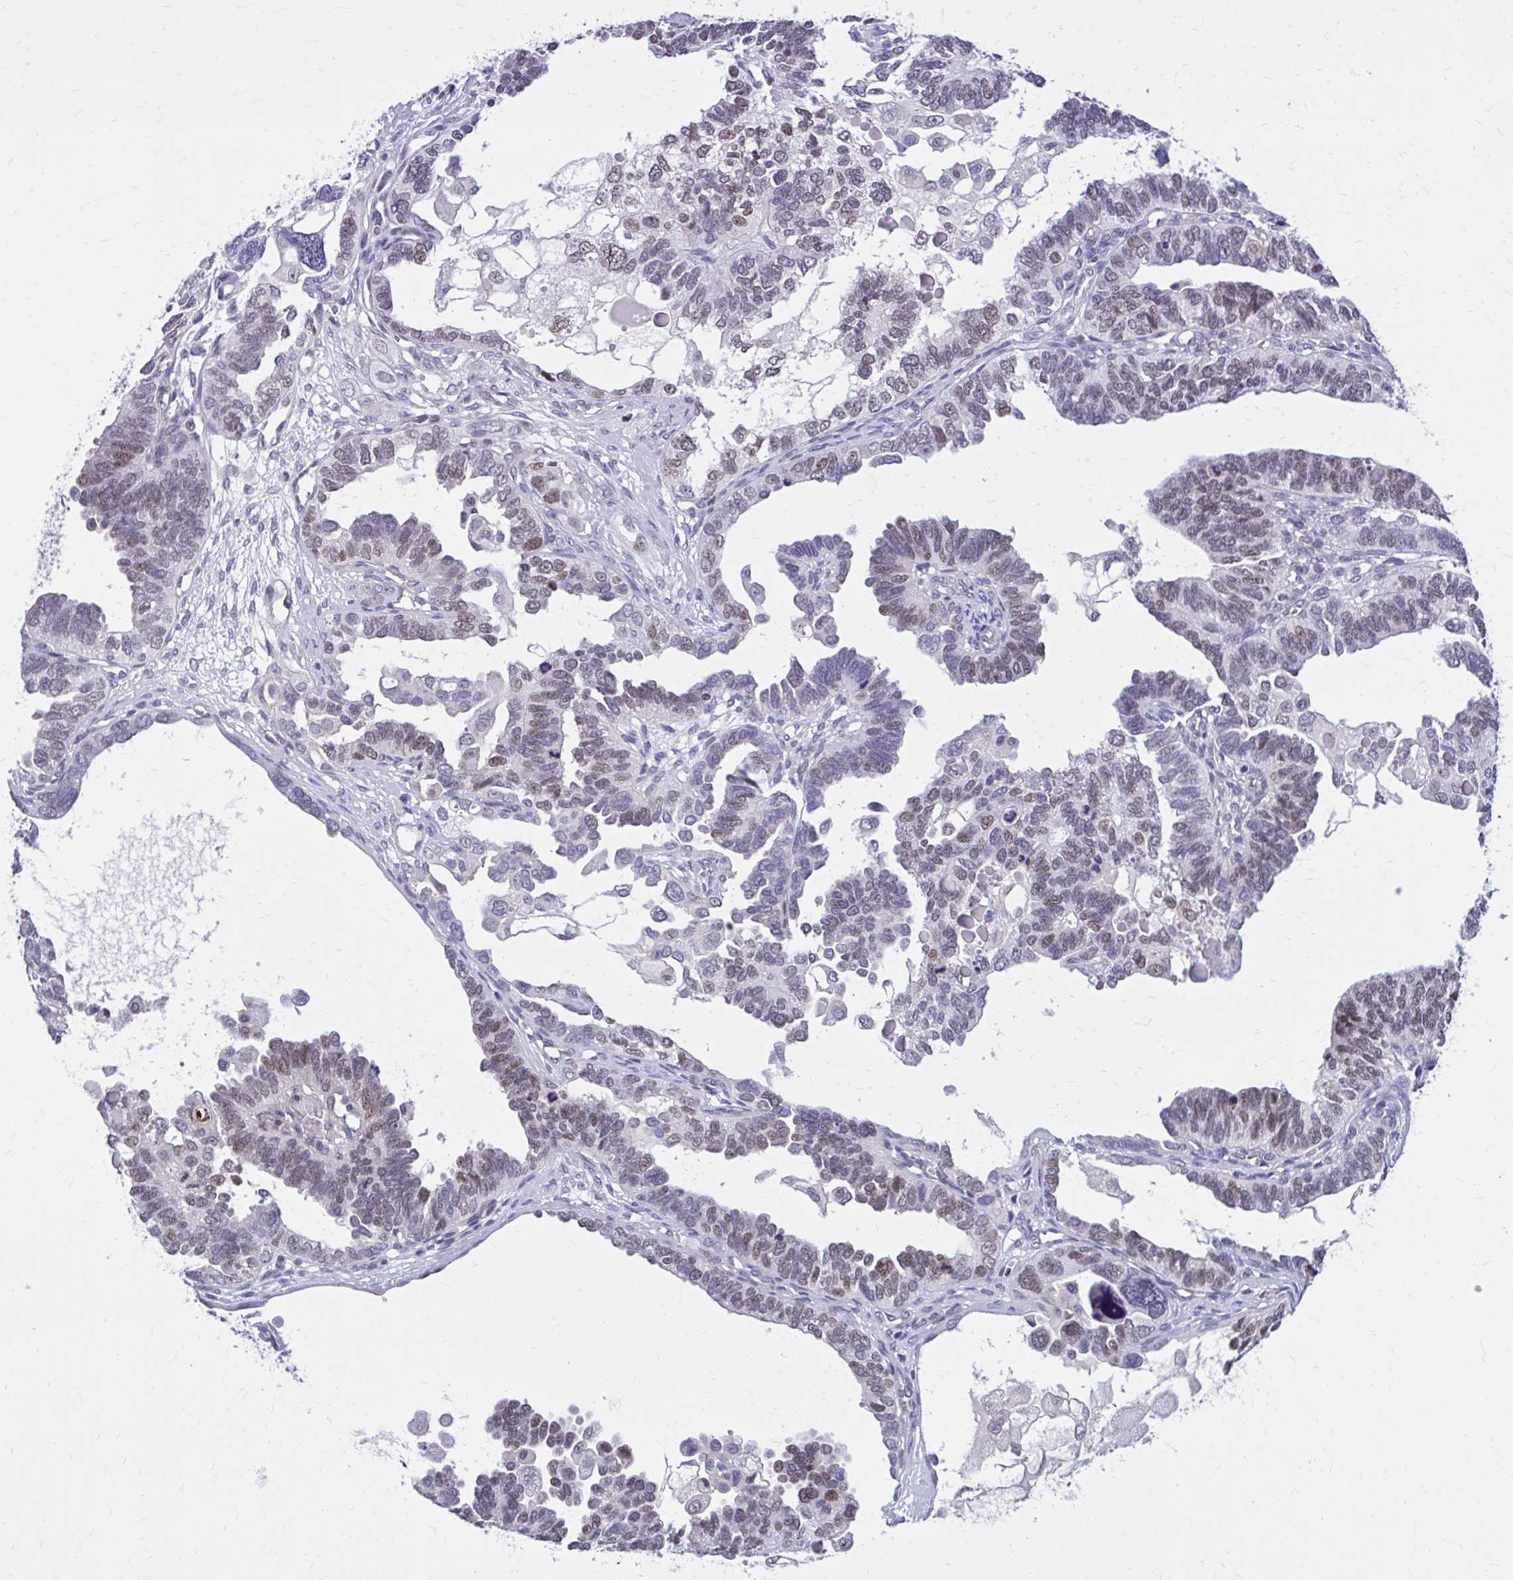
{"staining": {"intensity": "weak", "quantity": "25%-75%", "location": "nuclear"}, "tissue": "ovarian cancer", "cell_type": "Tumor cells", "image_type": "cancer", "snomed": [{"axis": "morphology", "description": "Cystadenocarcinoma, serous, NOS"}, {"axis": "topography", "description": "Ovary"}], "caption": "A histopathology image of ovarian cancer stained for a protein reveals weak nuclear brown staining in tumor cells. The staining is performed using DAB brown chromogen to label protein expression. The nuclei are counter-stained blue using hematoxylin.", "gene": "ZBTB25", "patient": {"sex": "female", "age": 51}}